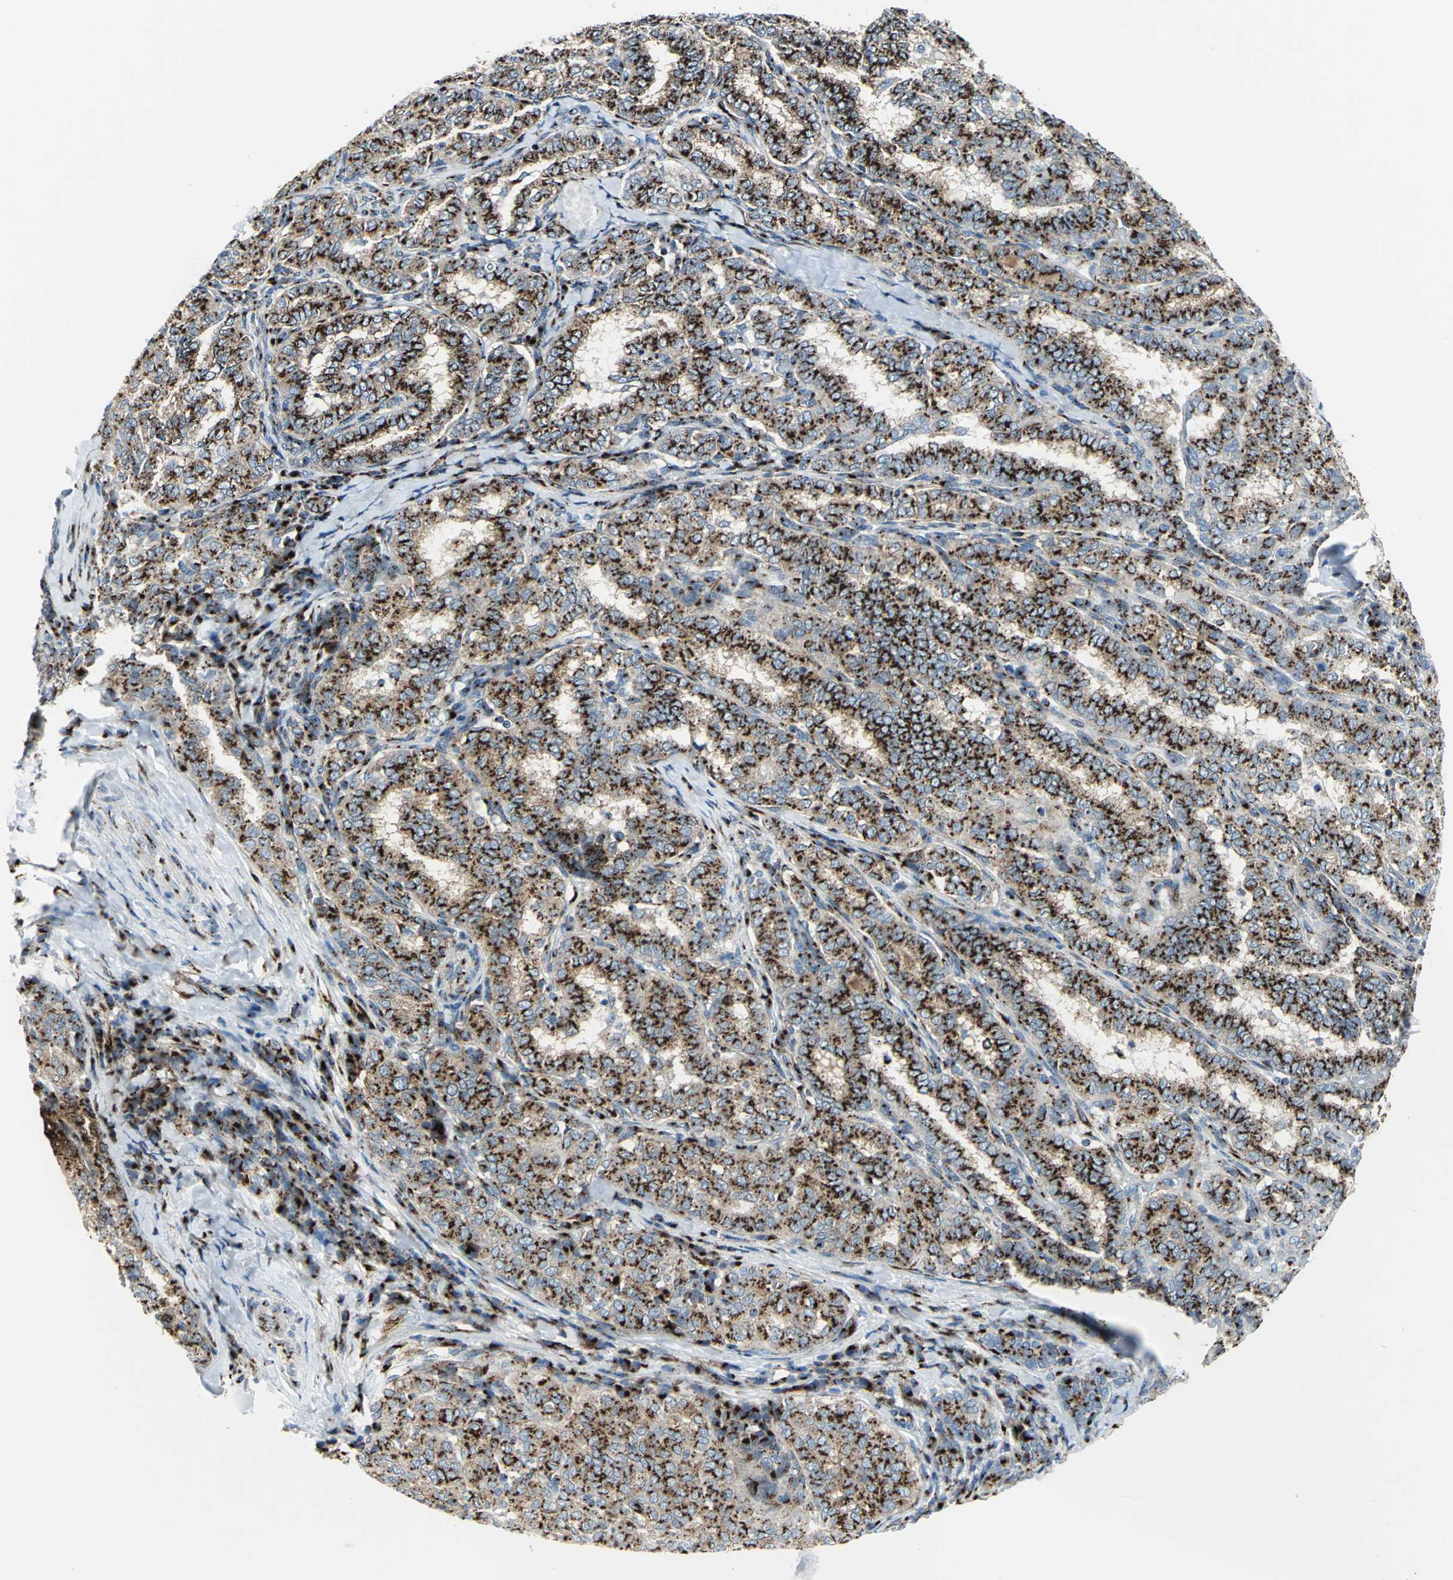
{"staining": {"intensity": "strong", "quantity": ">75%", "location": "cytoplasmic/membranous"}, "tissue": "thyroid cancer", "cell_type": "Tumor cells", "image_type": "cancer", "snomed": [{"axis": "morphology", "description": "Papillary adenocarcinoma, NOS"}, {"axis": "topography", "description": "Thyroid gland"}], "caption": "Strong cytoplasmic/membranous positivity for a protein is identified in about >75% of tumor cells of papillary adenocarcinoma (thyroid) using immunohistochemistry (IHC).", "gene": "GPR3", "patient": {"sex": "female", "age": 30}}